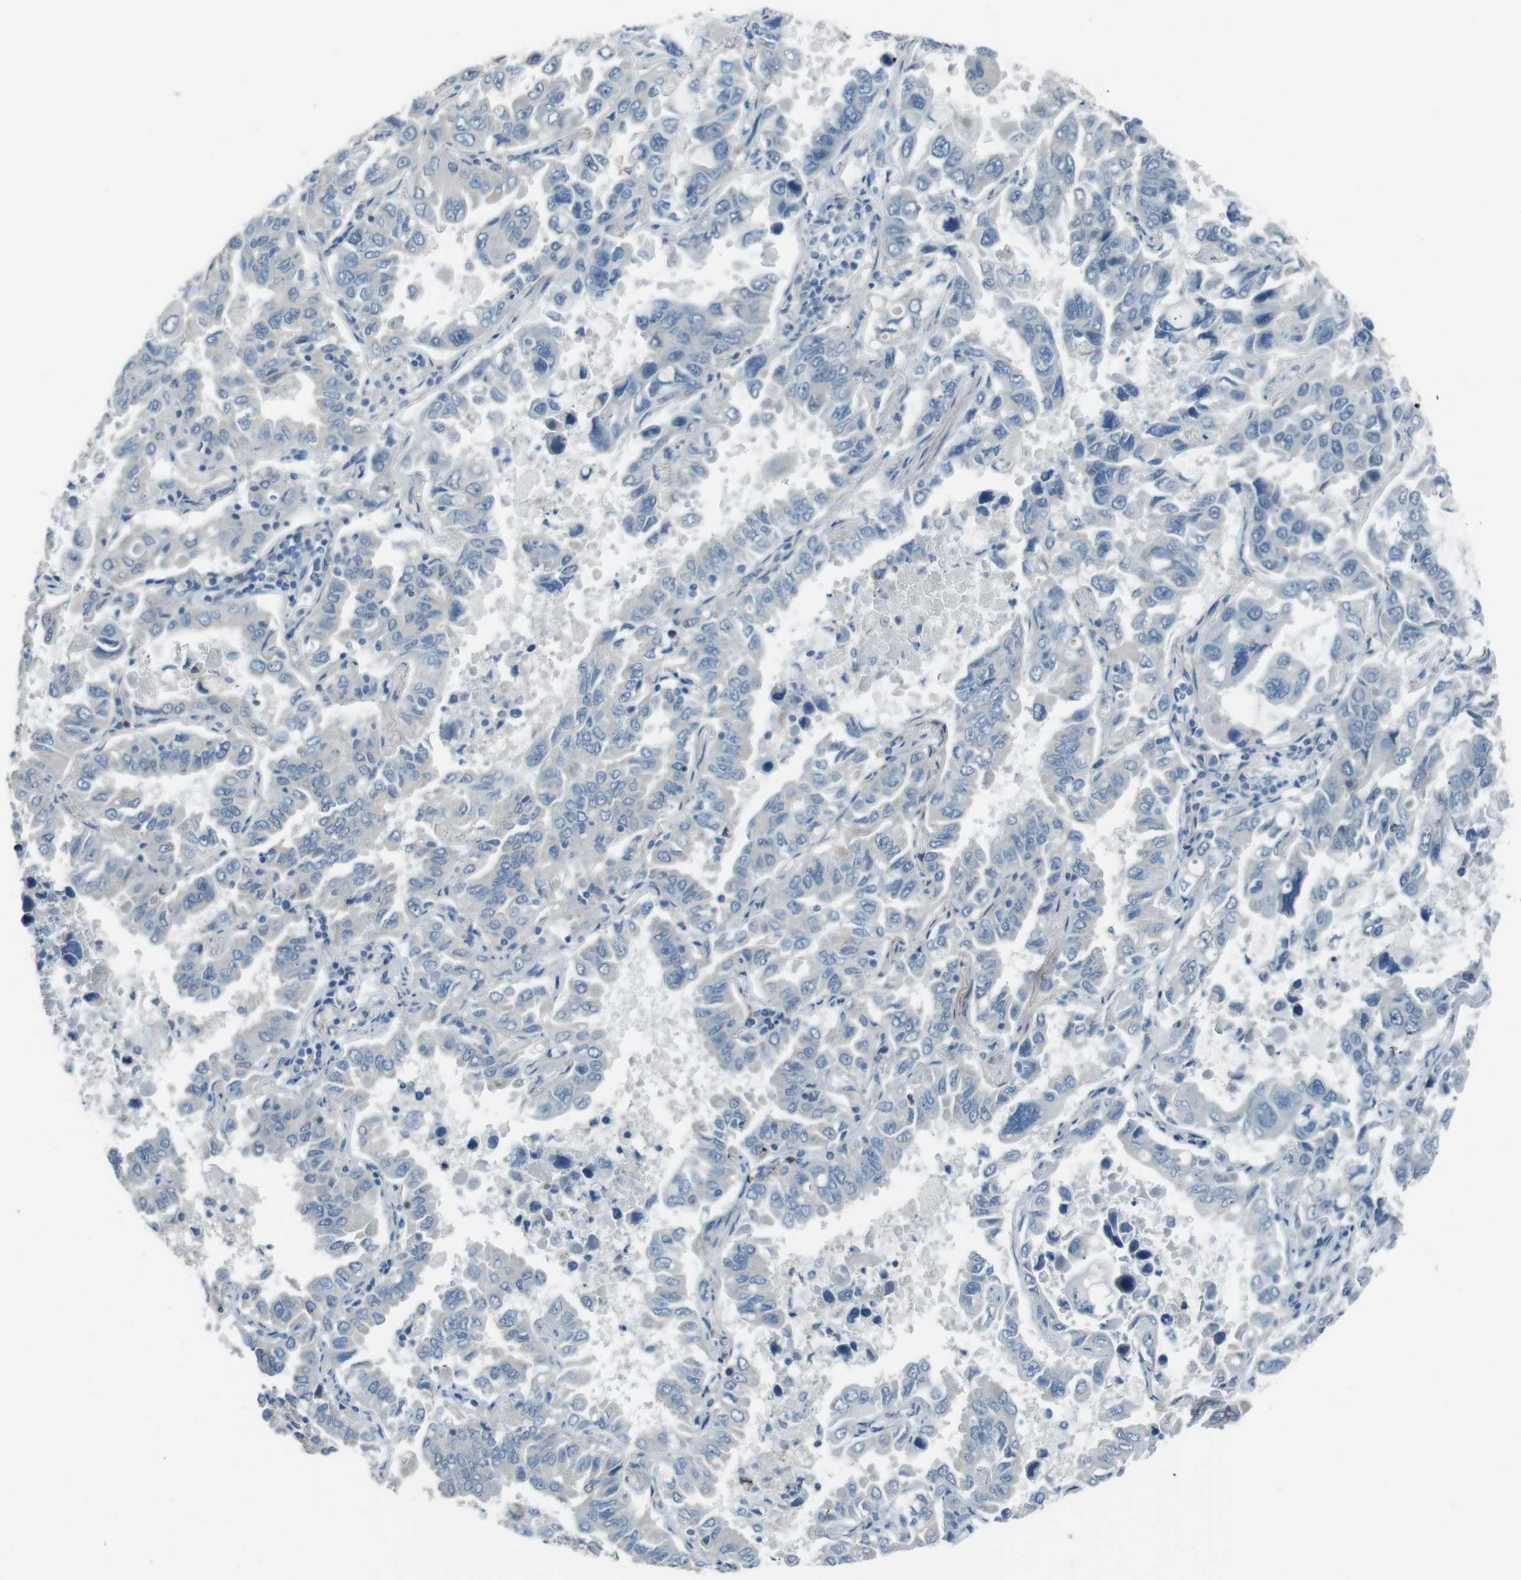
{"staining": {"intensity": "negative", "quantity": "none", "location": "none"}, "tissue": "lung cancer", "cell_type": "Tumor cells", "image_type": "cancer", "snomed": [{"axis": "morphology", "description": "Adenocarcinoma, NOS"}, {"axis": "topography", "description": "Lung"}], "caption": "This is an IHC micrograph of human adenocarcinoma (lung). There is no expression in tumor cells.", "gene": "ENTPD7", "patient": {"sex": "male", "age": 64}}